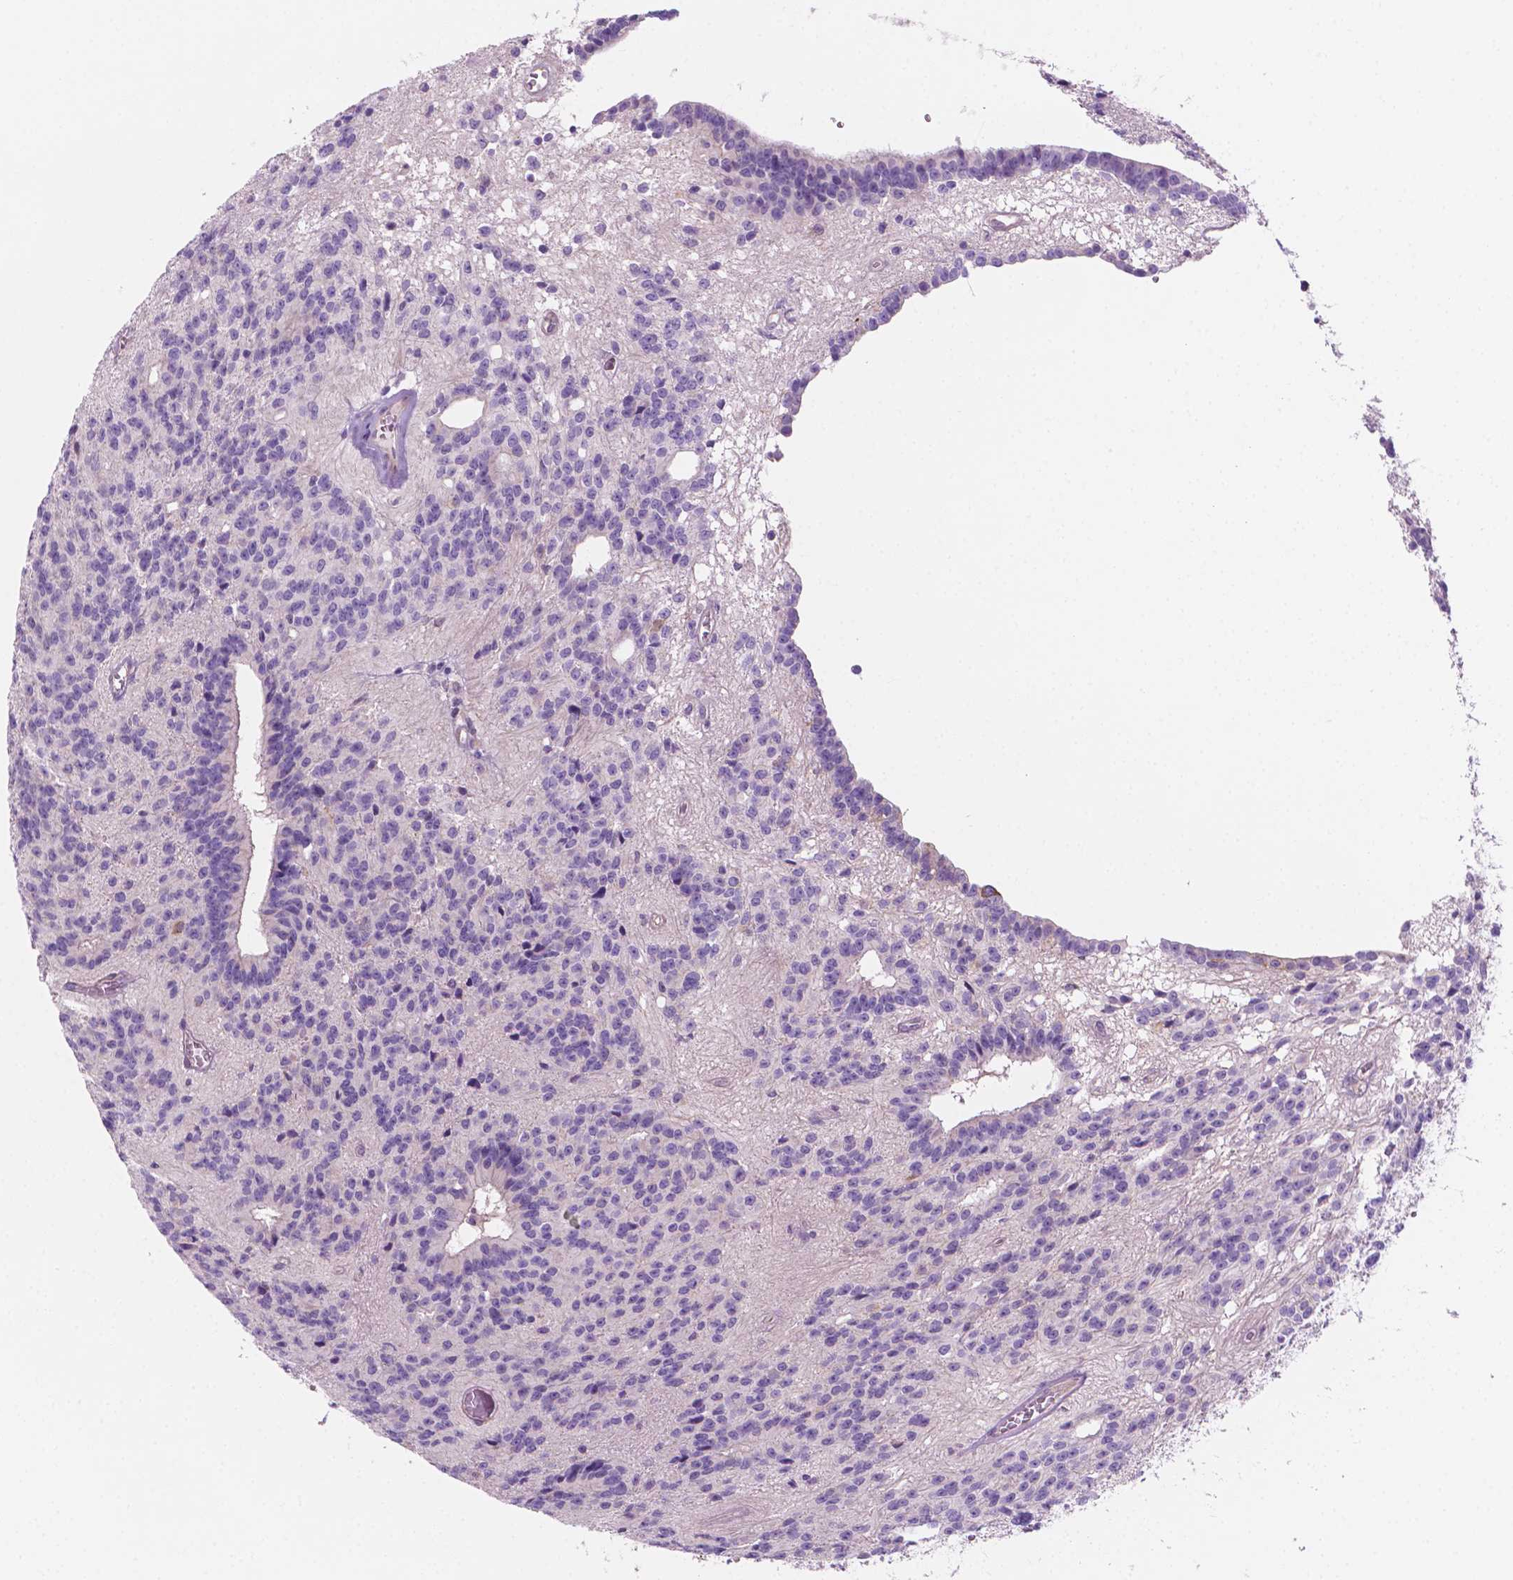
{"staining": {"intensity": "negative", "quantity": "none", "location": "none"}, "tissue": "glioma", "cell_type": "Tumor cells", "image_type": "cancer", "snomed": [{"axis": "morphology", "description": "Glioma, malignant, Low grade"}, {"axis": "topography", "description": "Brain"}], "caption": "Immunohistochemical staining of glioma demonstrates no significant expression in tumor cells. (Brightfield microscopy of DAB immunohistochemistry (IHC) at high magnification).", "gene": "EPPK1", "patient": {"sex": "male", "age": 31}}